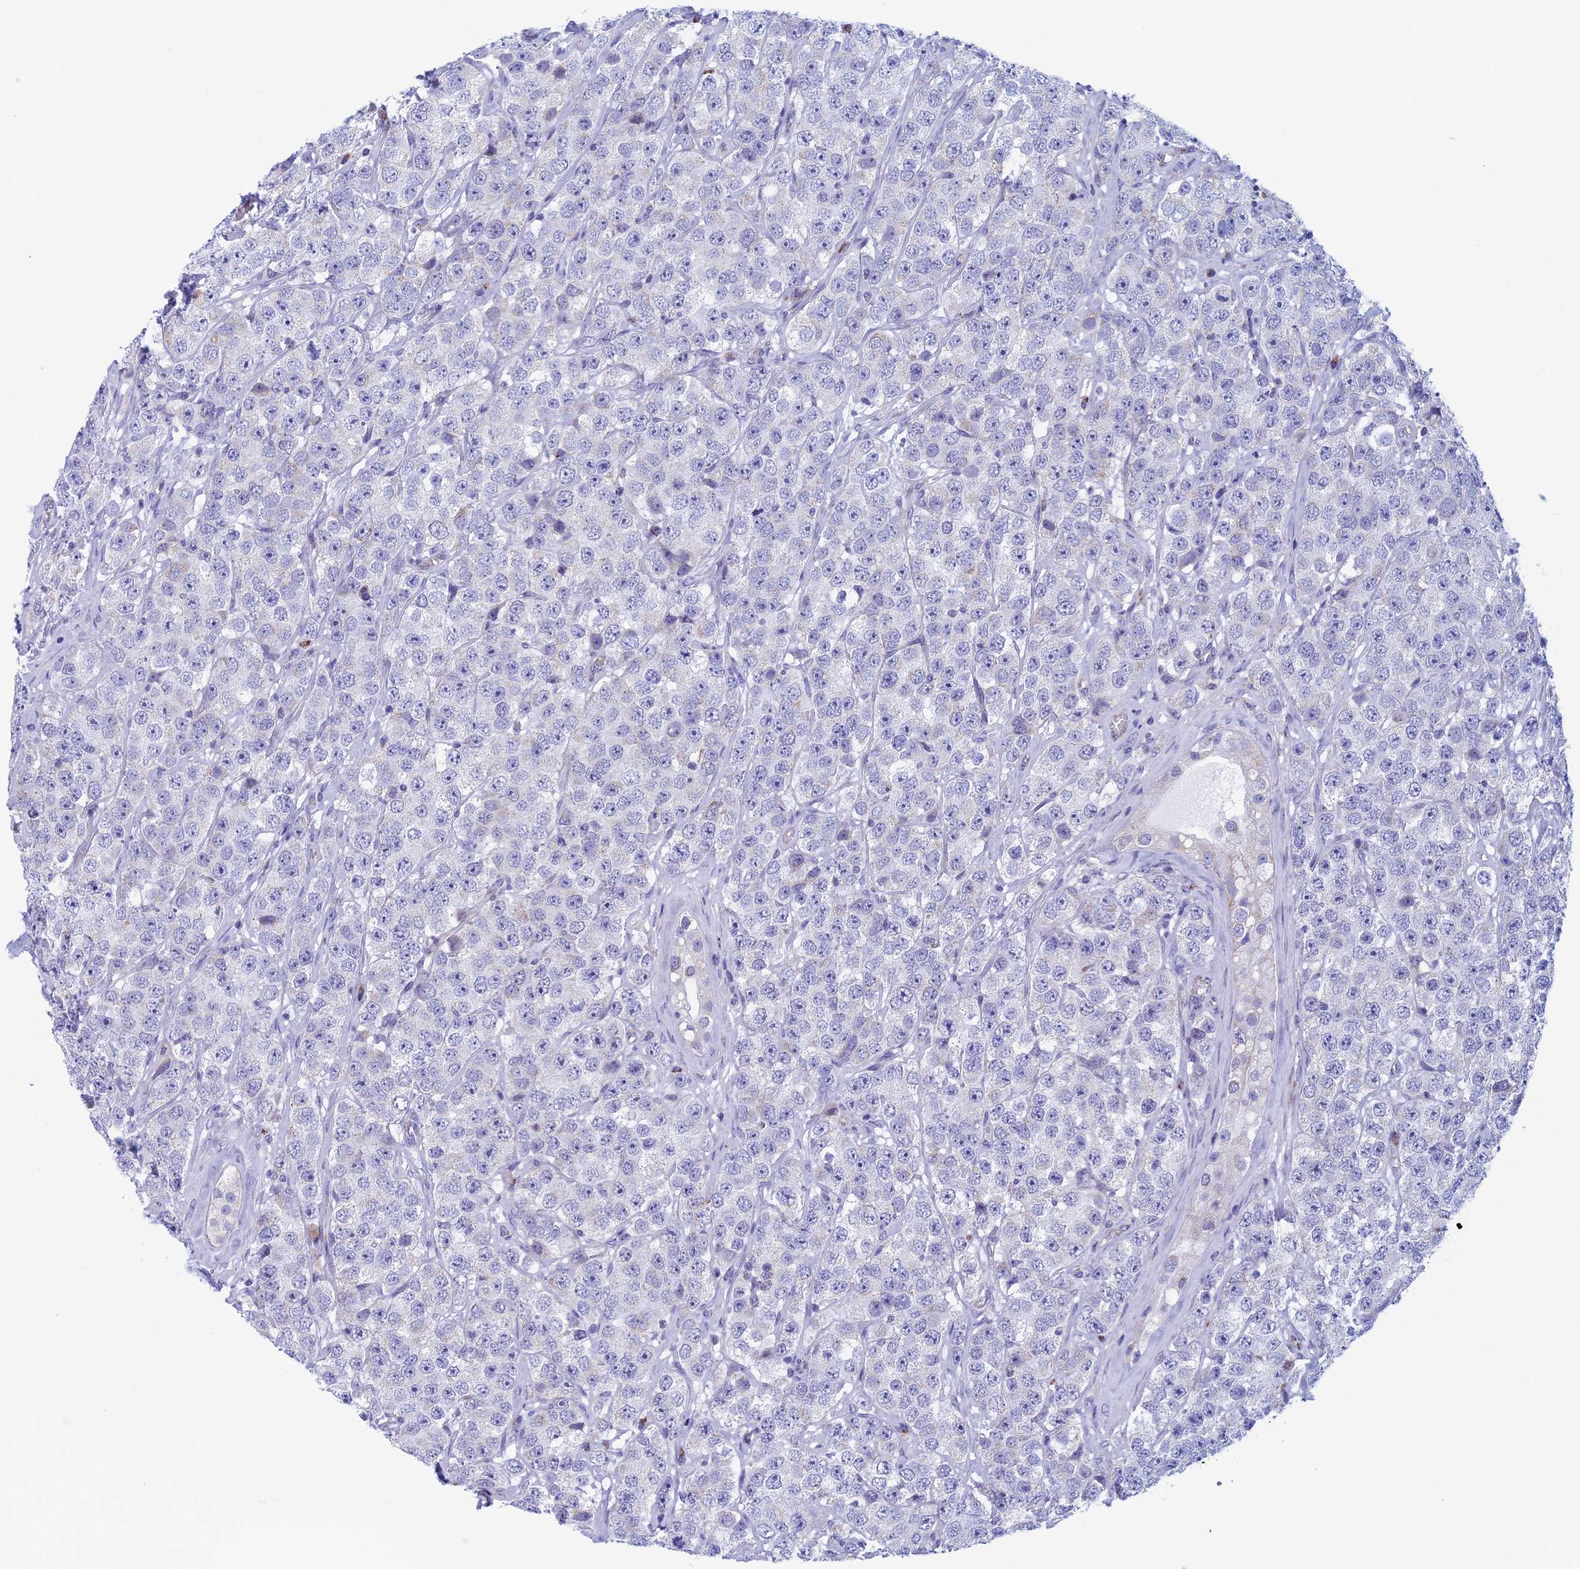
{"staining": {"intensity": "negative", "quantity": "none", "location": "none"}, "tissue": "testis cancer", "cell_type": "Tumor cells", "image_type": "cancer", "snomed": [{"axis": "morphology", "description": "Seminoma, NOS"}, {"axis": "topography", "description": "Testis"}], "caption": "IHC of seminoma (testis) demonstrates no positivity in tumor cells.", "gene": "NDUFB9", "patient": {"sex": "male", "age": 28}}